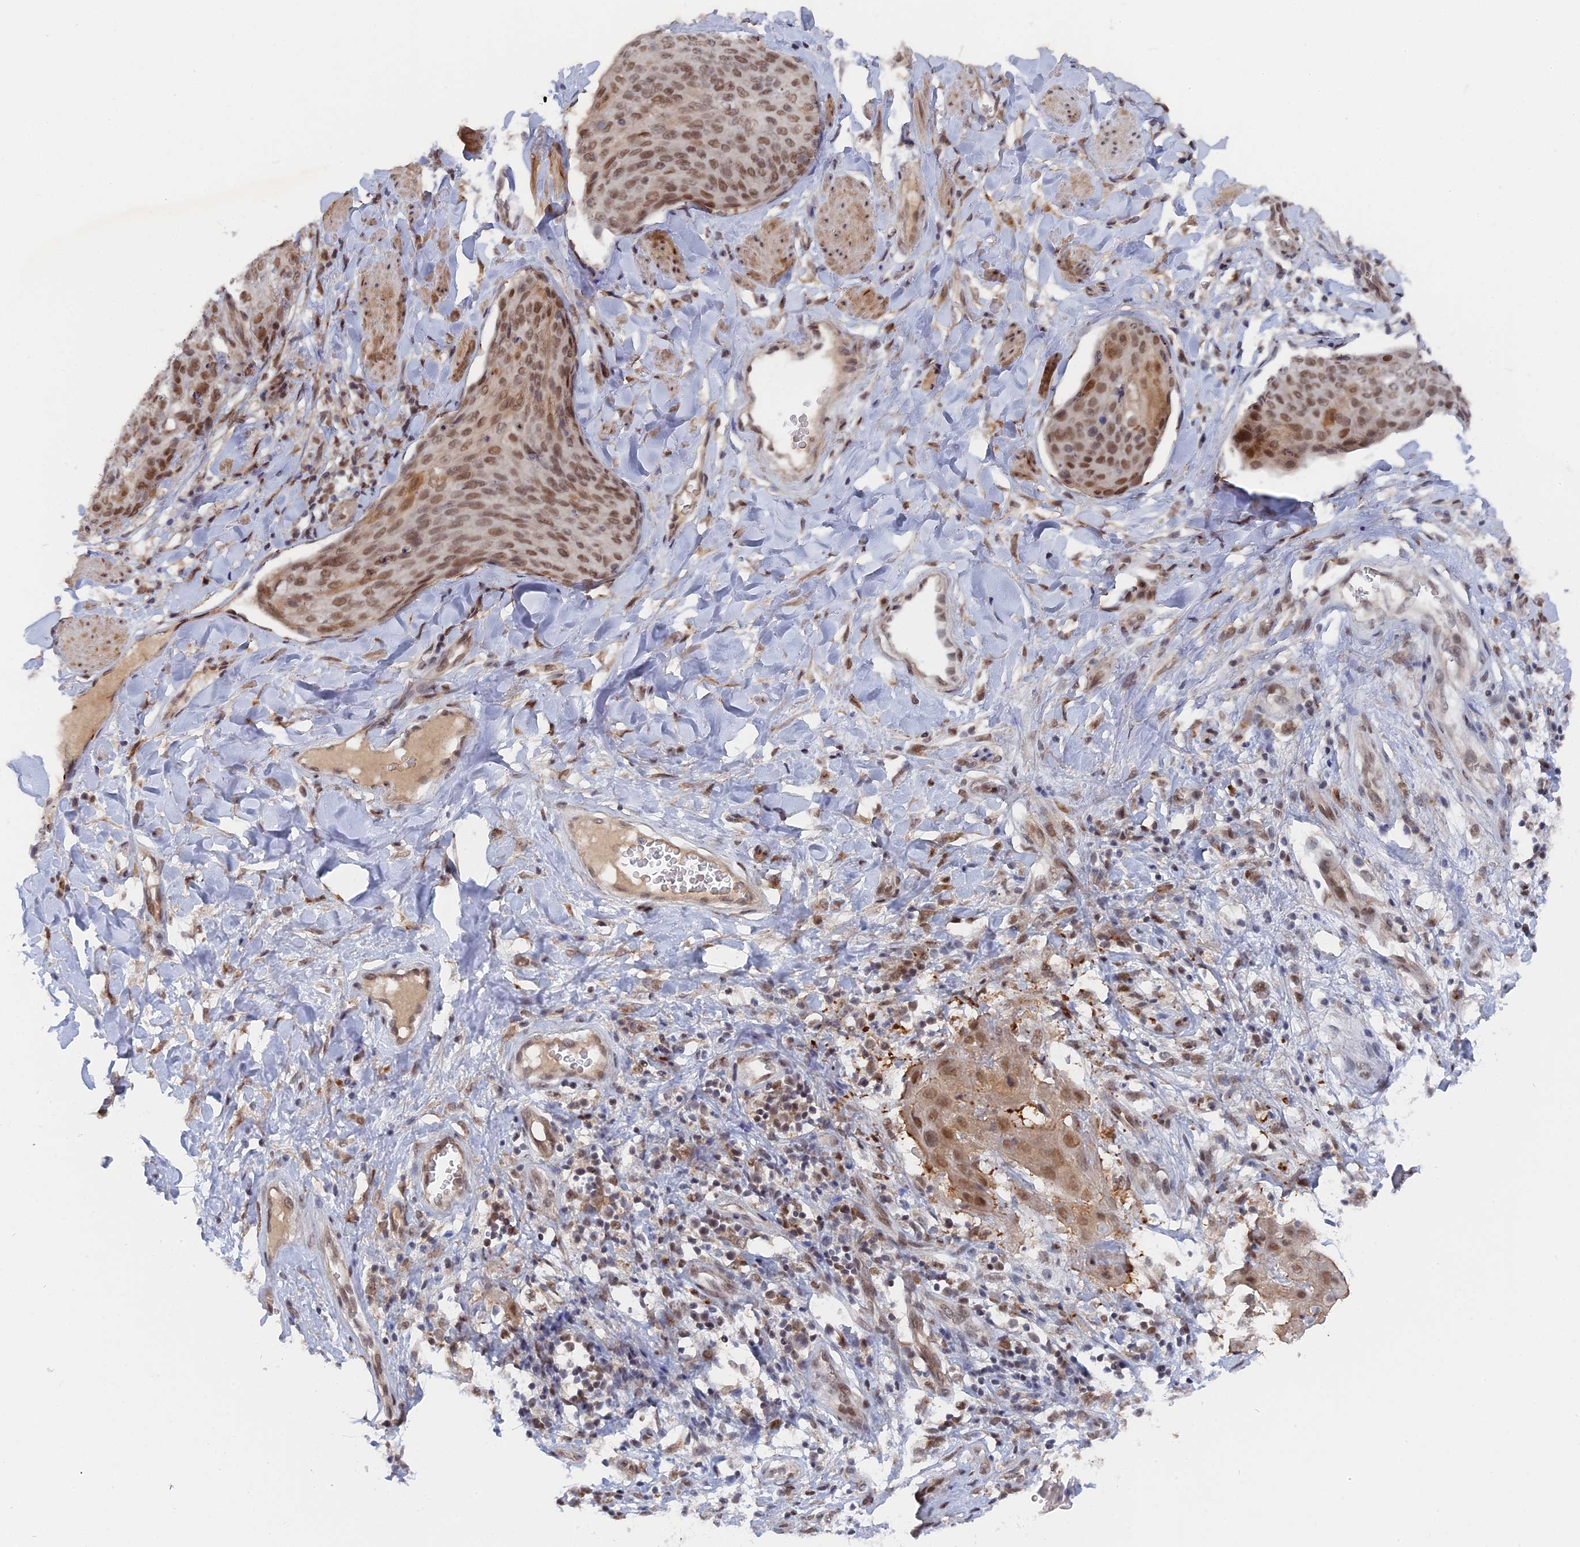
{"staining": {"intensity": "moderate", "quantity": ">75%", "location": "nuclear"}, "tissue": "skin cancer", "cell_type": "Tumor cells", "image_type": "cancer", "snomed": [{"axis": "morphology", "description": "Squamous cell carcinoma, NOS"}, {"axis": "topography", "description": "Skin"}, {"axis": "topography", "description": "Vulva"}], "caption": "IHC of human skin squamous cell carcinoma displays medium levels of moderate nuclear staining in about >75% of tumor cells. (Brightfield microscopy of DAB IHC at high magnification).", "gene": "CCDC85A", "patient": {"sex": "female", "age": 85}}